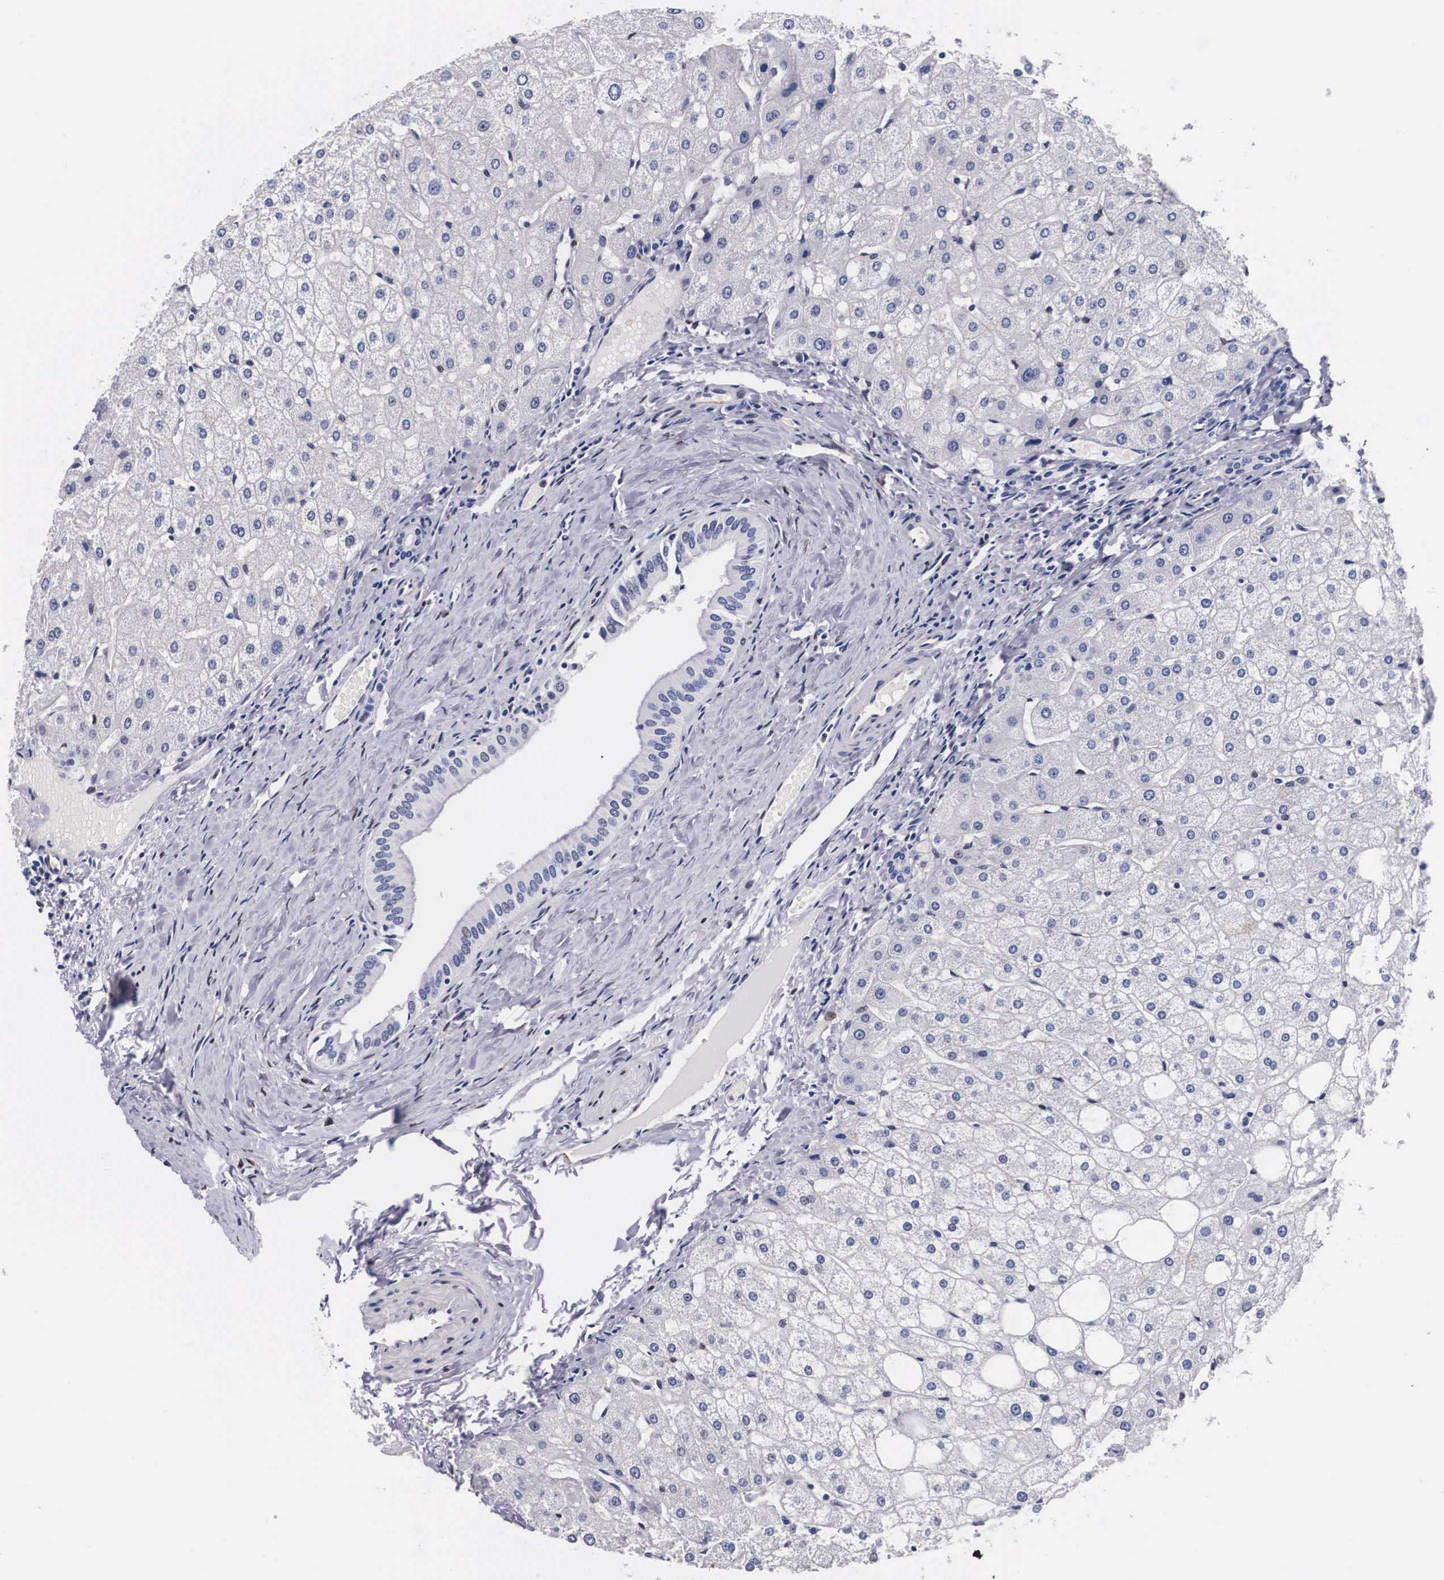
{"staining": {"intensity": "negative", "quantity": "none", "location": "none"}, "tissue": "liver", "cell_type": "Cholangiocytes", "image_type": "normal", "snomed": [{"axis": "morphology", "description": "Normal tissue, NOS"}, {"axis": "topography", "description": "Liver"}], "caption": "A high-resolution histopathology image shows immunohistochemistry staining of normal liver, which reveals no significant positivity in cholangiocytes. The staining is performed using DAB brown chromogen with nuclei counter-stained in using hematoxylin.", "gene": "KHDRBS3", "patient": {"sex": "male", "age": 35}}